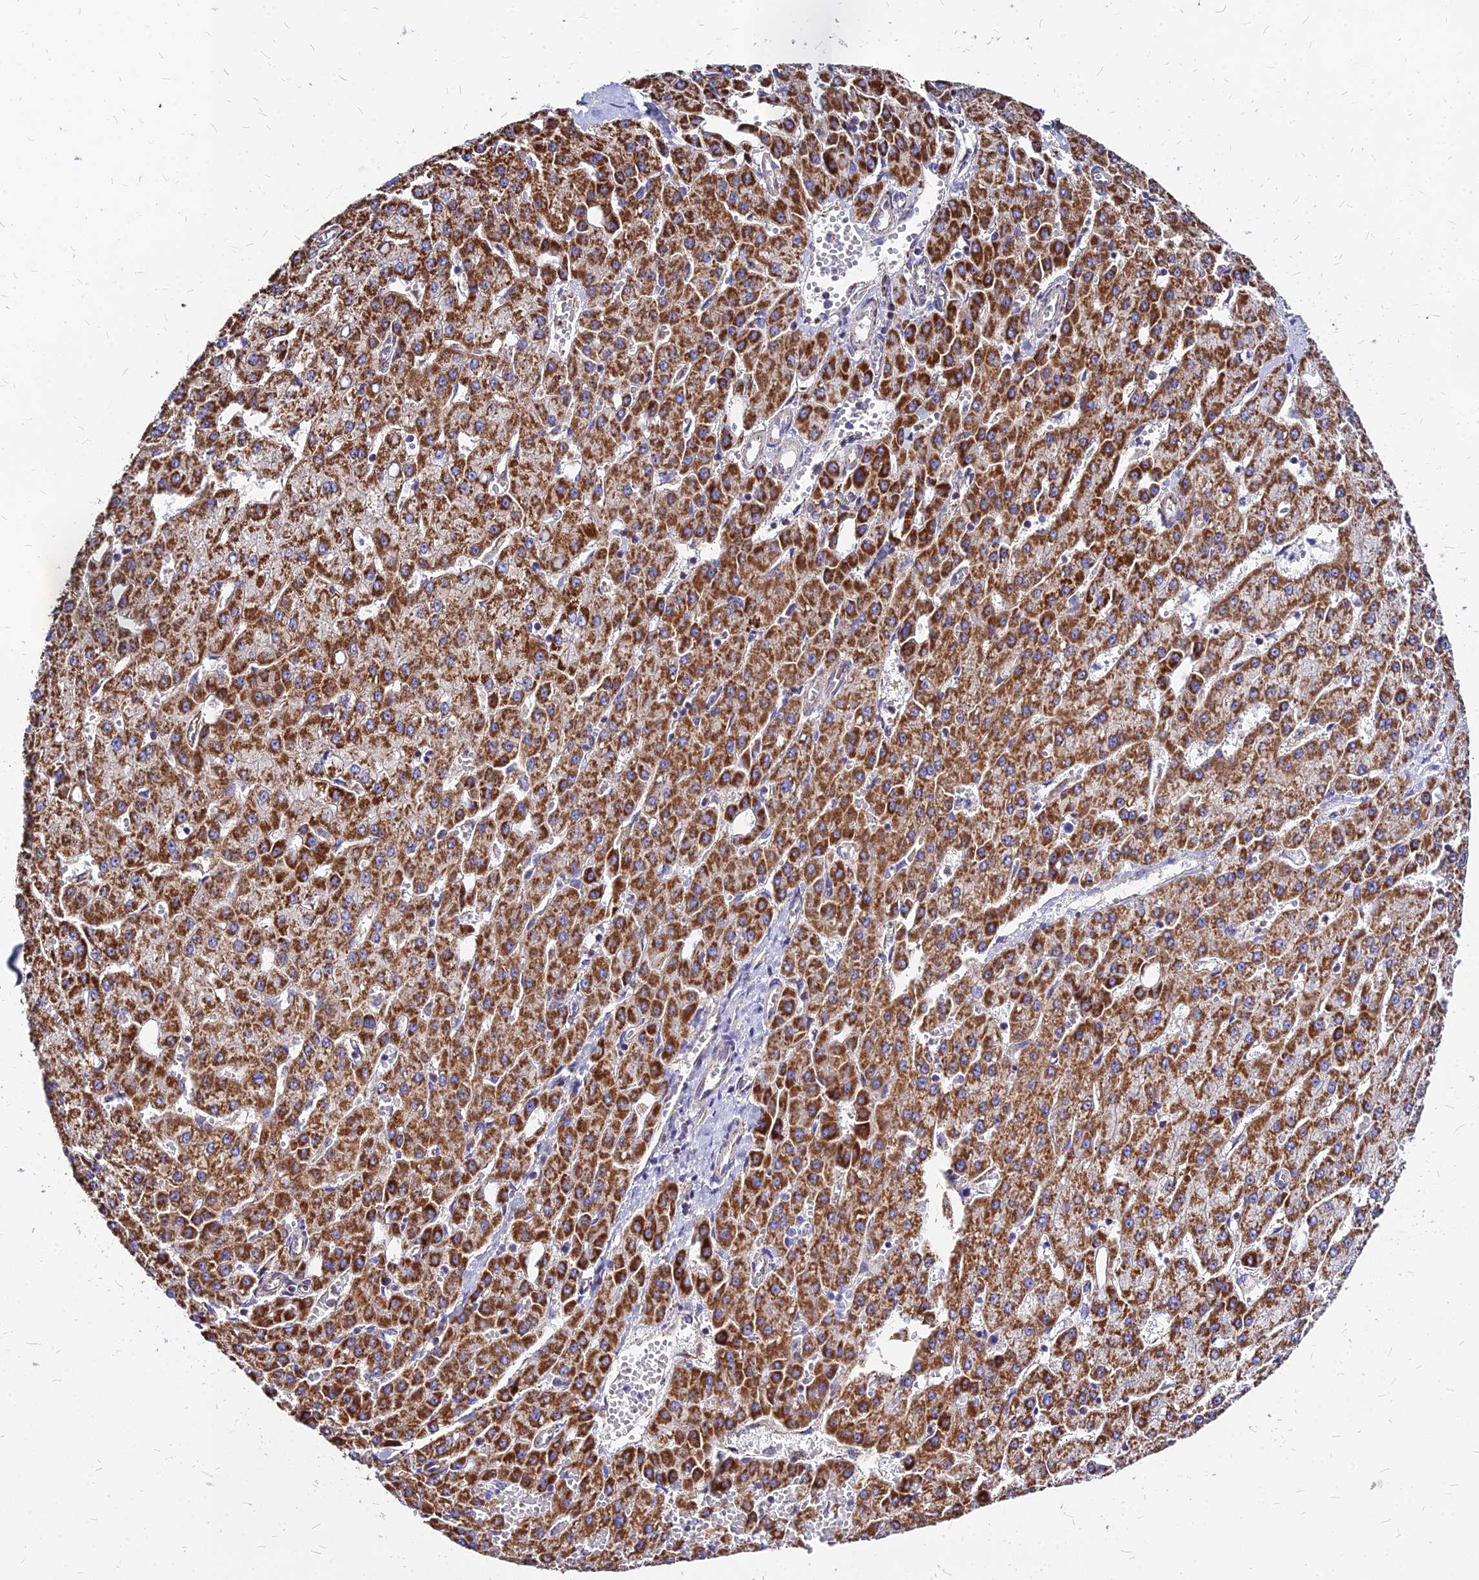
{"staining": {"intensity": "strong", "quantity": ">75%", "location": "cytoplasmic/membranous"}, "tissue": "liver cancer", "cell_type": "Tumor cells", "image_type": "cancer", "snomed": [{"axis": "morphology", "description": "Carcinoma, Hepatocellular, NOS"}, {"axis": "topography", "description": "Liver"}], "caption": "Liver cancer stained for a protein shows strong cytoplasmic/membranous positivity in tumor cells. The protein is stained brown, and the nuclei are stained in blue (DAB (3,3'-diaminobenzidine) IHC with brightfield microscopy, high magnification).", "gene": "DLD", "patient": {"sex": "male", "age": 47}}